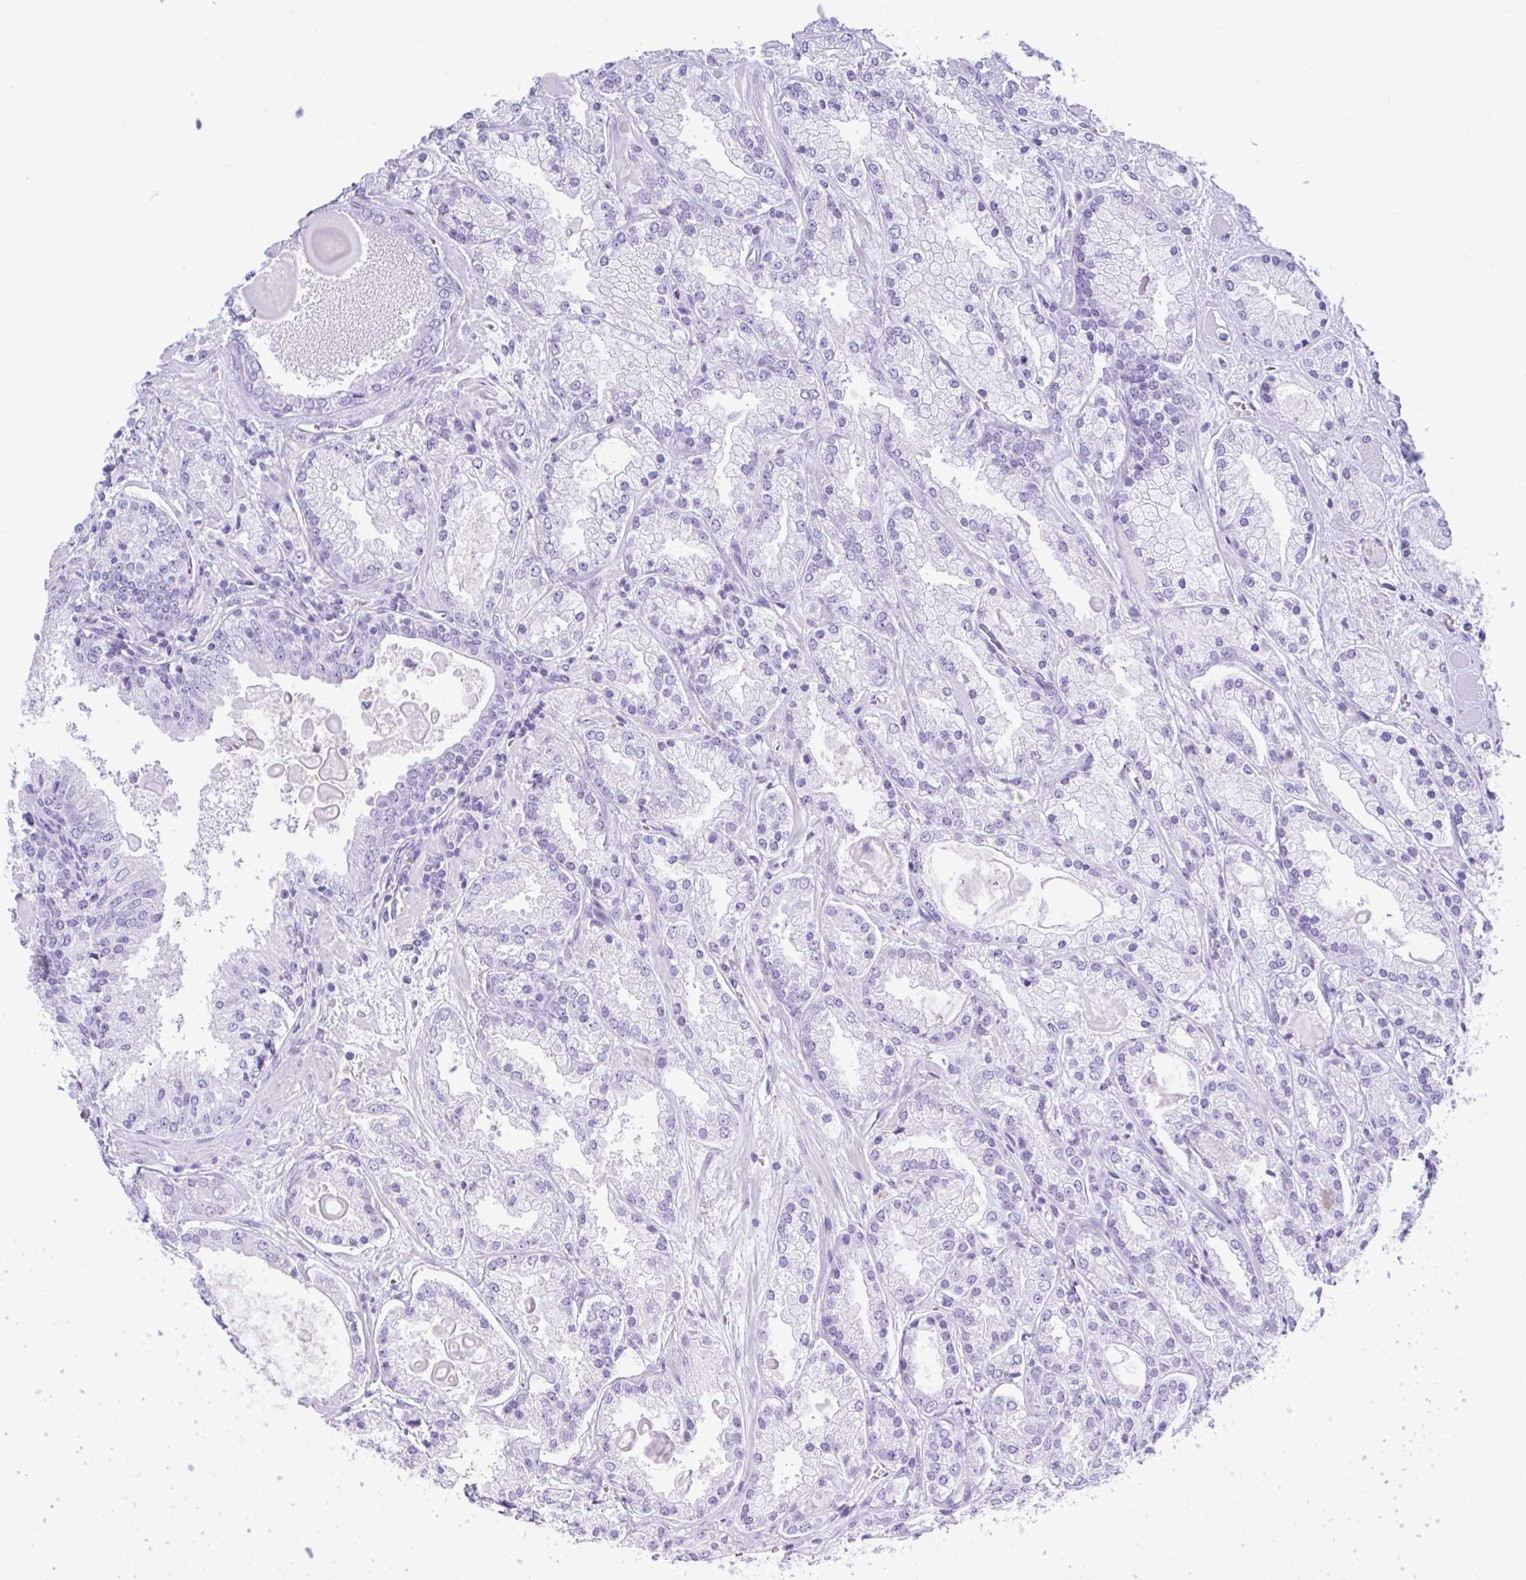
{"staining": {"intensity": "negative", "quantity": "none", "location": "none"}, "tissue": "prostate cancer", "cell_type": "Tumor cells", "image_type": "cancer", "snomed": [{"axis": "morphology", "description": "Adenocarcinoma, High grade"}, {"axis": "topography", "description": "Prostate"}], "caption": "DAB immunohistochemical staining of human high-grade adenocarcinoma (prostate) displays no significant expression in tumor cells.", "gene": "NDUFAF8", "patient": {"sex": "male", "age": 67}}